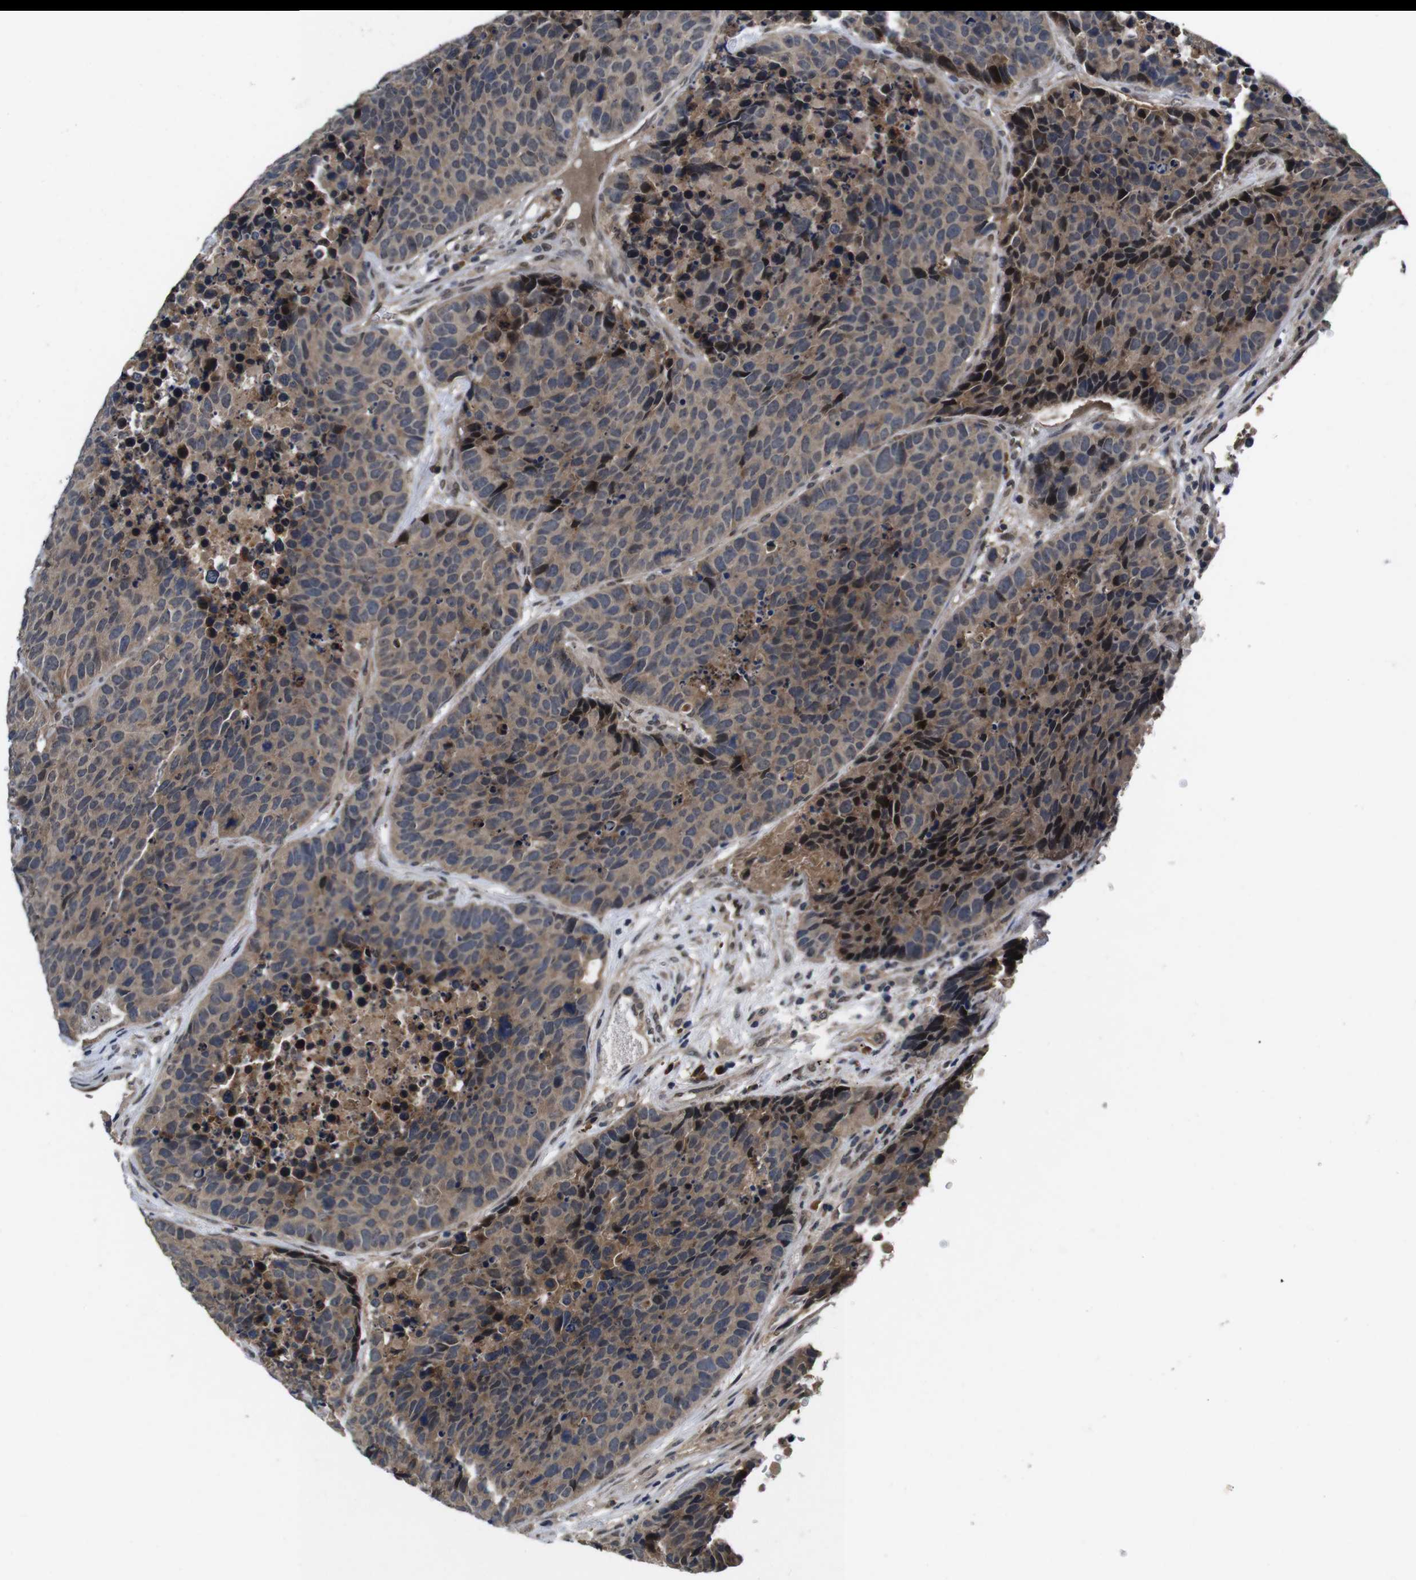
{"staining": {"intensity": "moderate", "quantity": "25%-75%", "location": "cytoplasmic/membranous"}, "tissue": "carcinoid", "cell_type": "Tumor cells", "image_type": "cancer", "snomed": [{"axis": "morphology", "description": "Carcinoid, malignant, NOS"}, {"axis": "topography", "description": "Lung"}], "caption": "Protein staining of carcinoid tissue exhibits moderate cytoplasmic/membranous positivity in approximately 25%-75% of tumor cells.", "gene": "ZBTB46", "patient": {"sex": "male", "age": 60}}